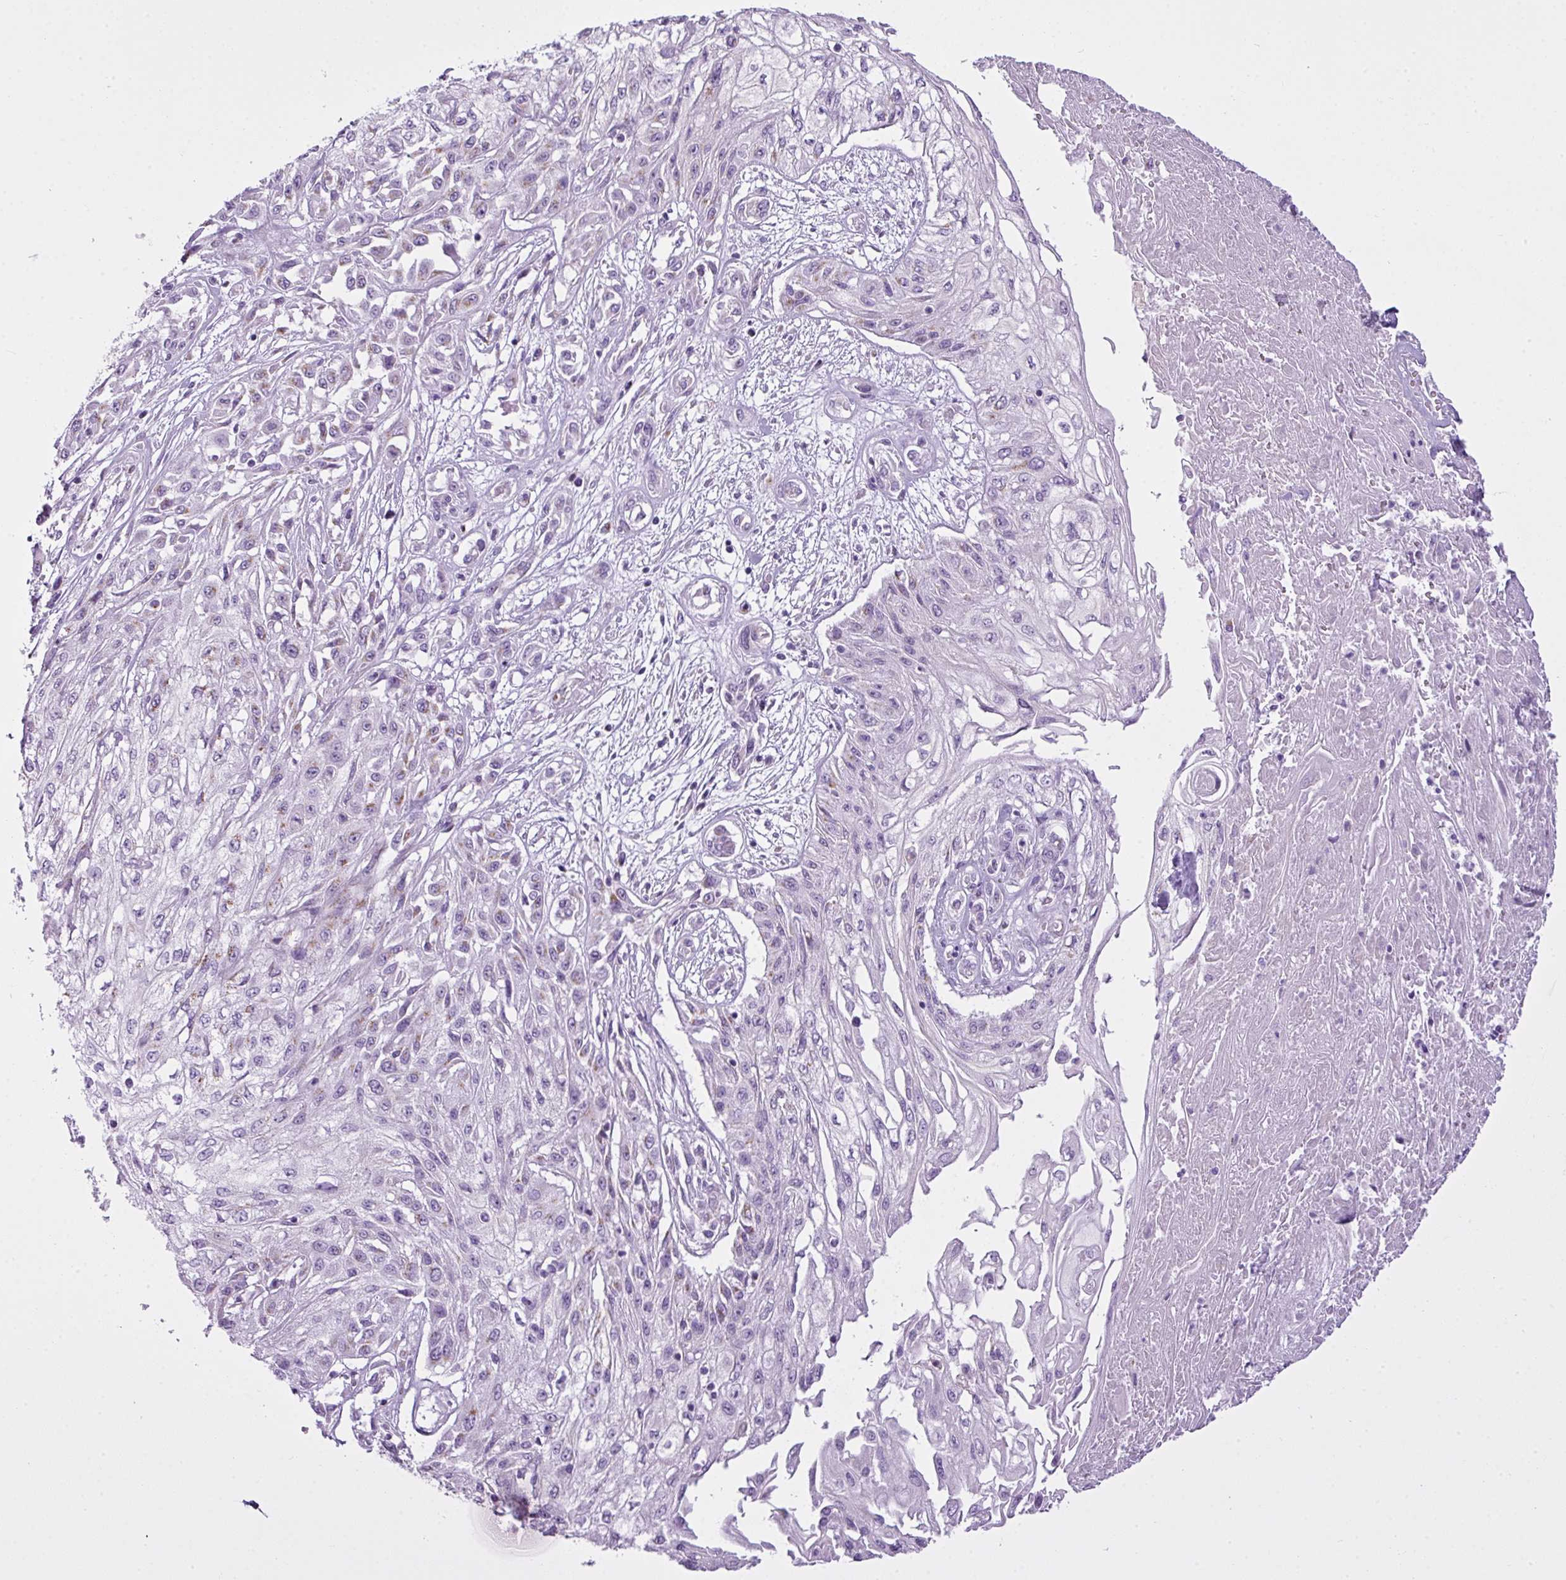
{"staining": {"intensity": "negative", "quantity": "none", "location": "none"}, "tissue": "skin cancer", "cell_type": "Tumor cells", "image_type": "cancer", "snomed": [{"axis": "morphology", "description": "Squamous cell carcinoma, NOS"}, {"axis": "morphology", "description": "Squamous cell carcinoma, metastatic, NOS"}, {"axis": "topography", "description": "Skin"}, {"axis": "topography", "description": "Lymph node"}], "caption": "A high-resolution histopathology image shows IHC staining of skin cancer, which displays no significant expression in tumor cells.", "gene": "FAM43A", "patient": {"sex": "male", "age": 75}}